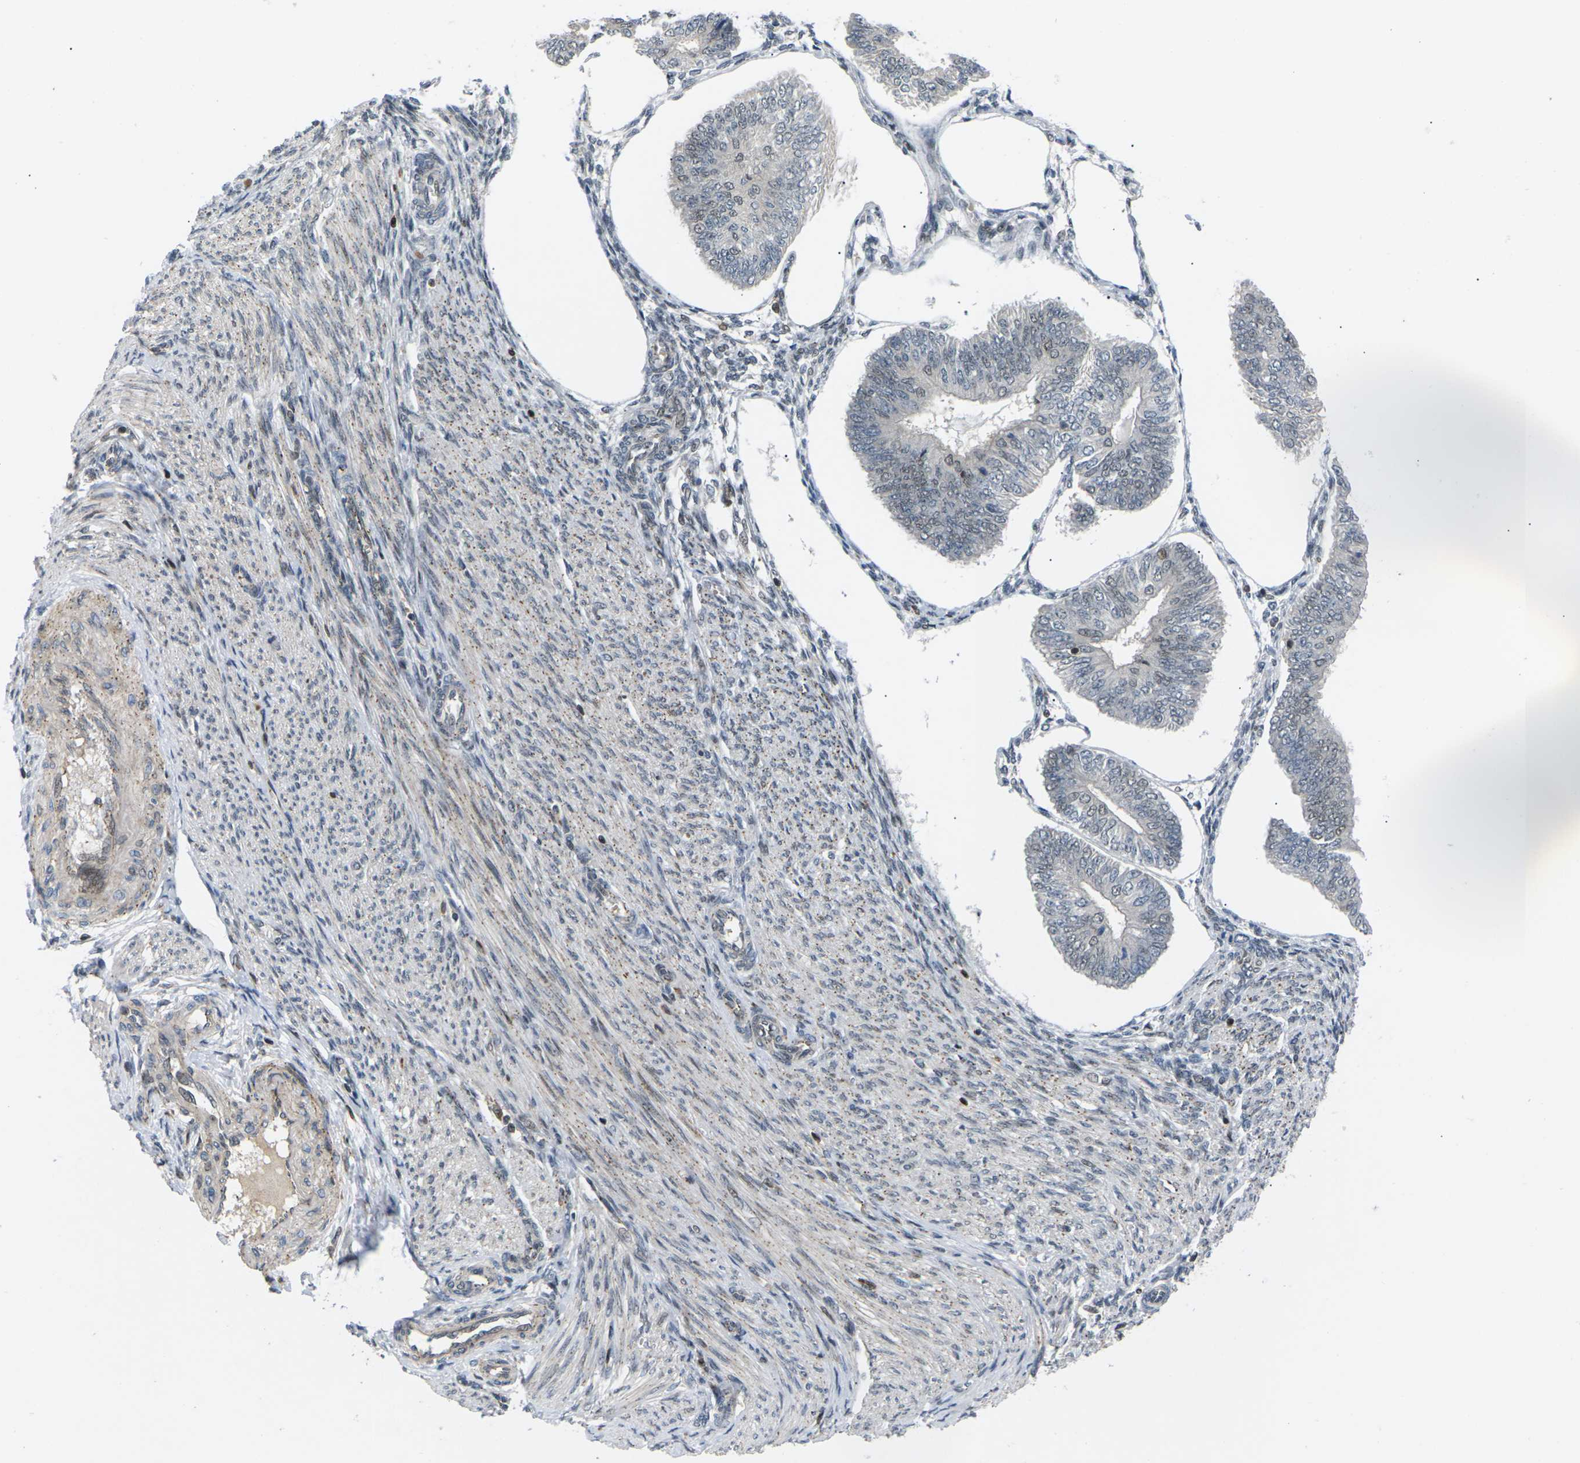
{"staining": {"intensity": "negative", "quantity": "none", "location": "none"}, "tissue": "endometrial cancer", "cell_type": "Tumor cells", "image_type": "cancer", "snomed": [{"axis": "morphology", "description": "Adenocarcinoma, NOS"}, {"axis": "topography", "description": "Endometrium"}], "caption": "Endometrial cancer was stained to show a protein in brown. There is no significant expression in tumor cells.", "gene": "RPS6KA3", "patient": {"sex": "female", "age": 58}}